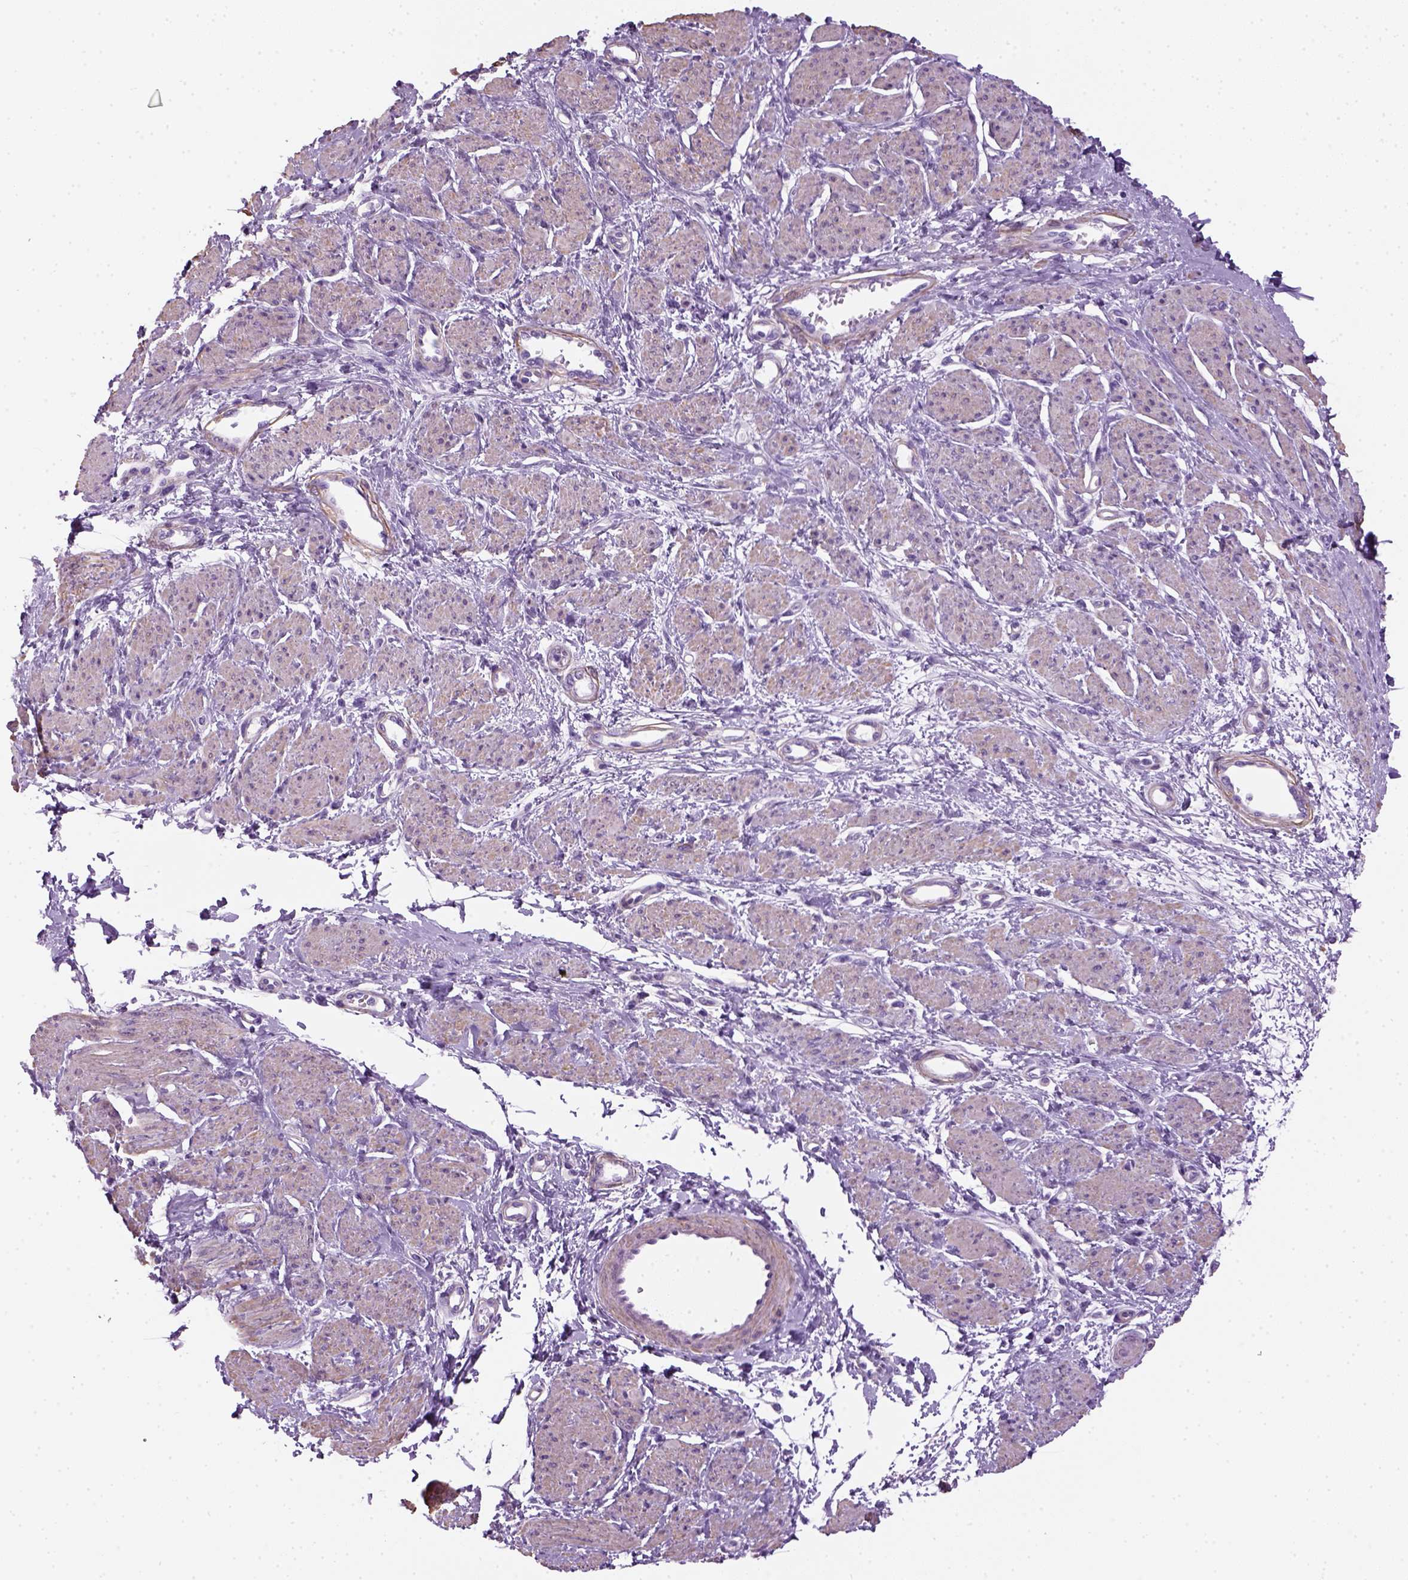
{"staining": {"intensity": "negative", "quantity": "none", "location": "none"}, "tissue": "smooth muscle", "cell_type": "Smooth muscle cells", "image_type": "normal", "snomed": [{"axis": "morphology", "description": "Normal tissue, NOS"}, {"axis": "topography", "description": "Smooth muscle"}, {"axis": "topography", "description": "Uterus"}], "caption": "DAB immunohistochemical staining of unremarkable smooth muscle displays no significant positivity in smooth muscle cells.", "gene": "FAM161A", "patient": {"sex": "female", "age": 39}}